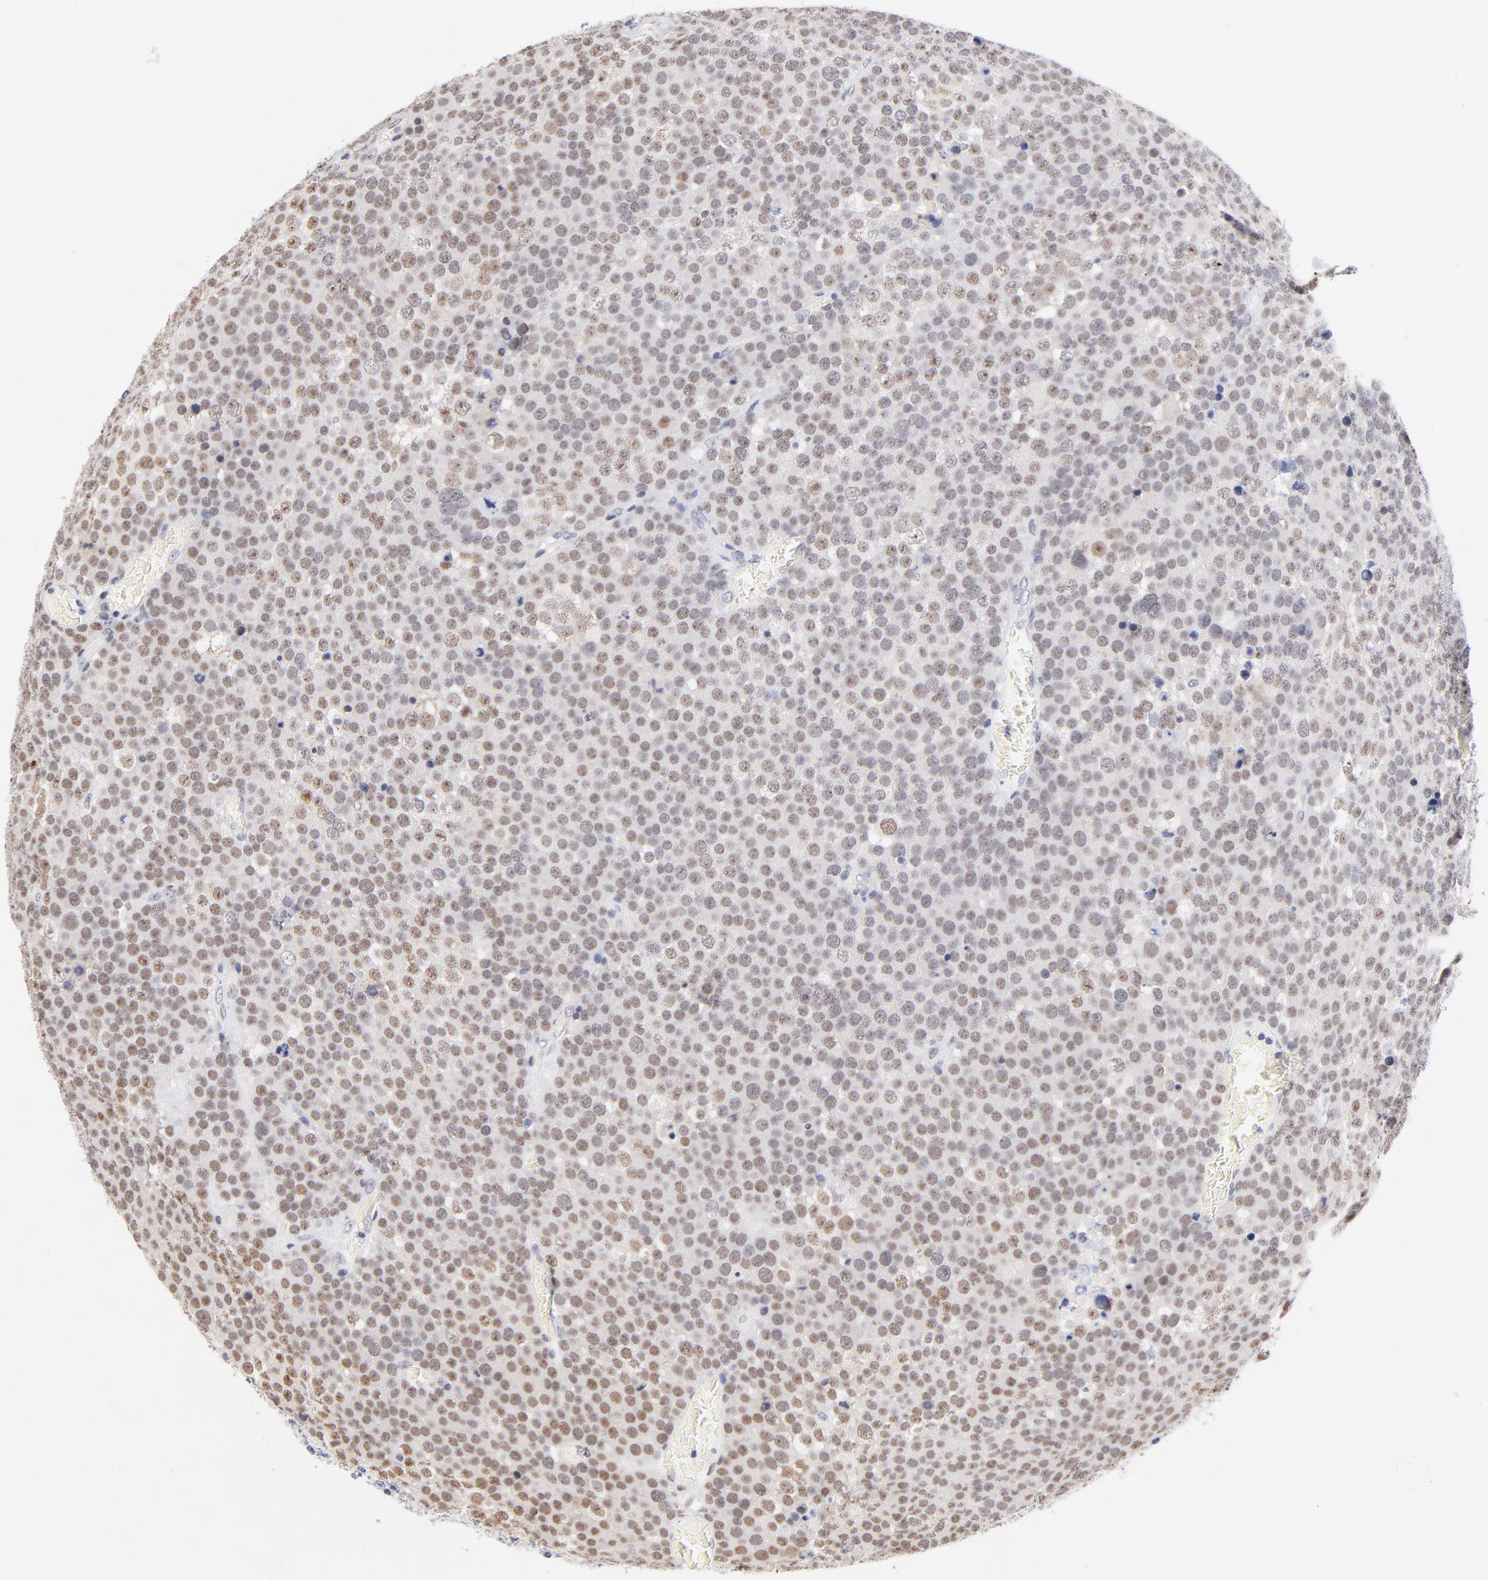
{"staining": {"intensity": "weak", "quantity": ">75%", "location": "nuclear"}, "tissue": "testis cancer", "cell_type": "Tumor cells", "image_type": "cancer", "snomed": [{"axis": "morphology", "description": "Seminoma, NOS"}, {"axis": "topography", "description": "Testis"}], "caption": "Immunohistochemistry histopathology image of testis cancer (seminoma) stained for a protein (brown), which reveals low levels of weak nuclear expression in approximately >75% of tumor cells.", "gene": "ZNF74", "patient": {"sex": "male", "age": 71}}